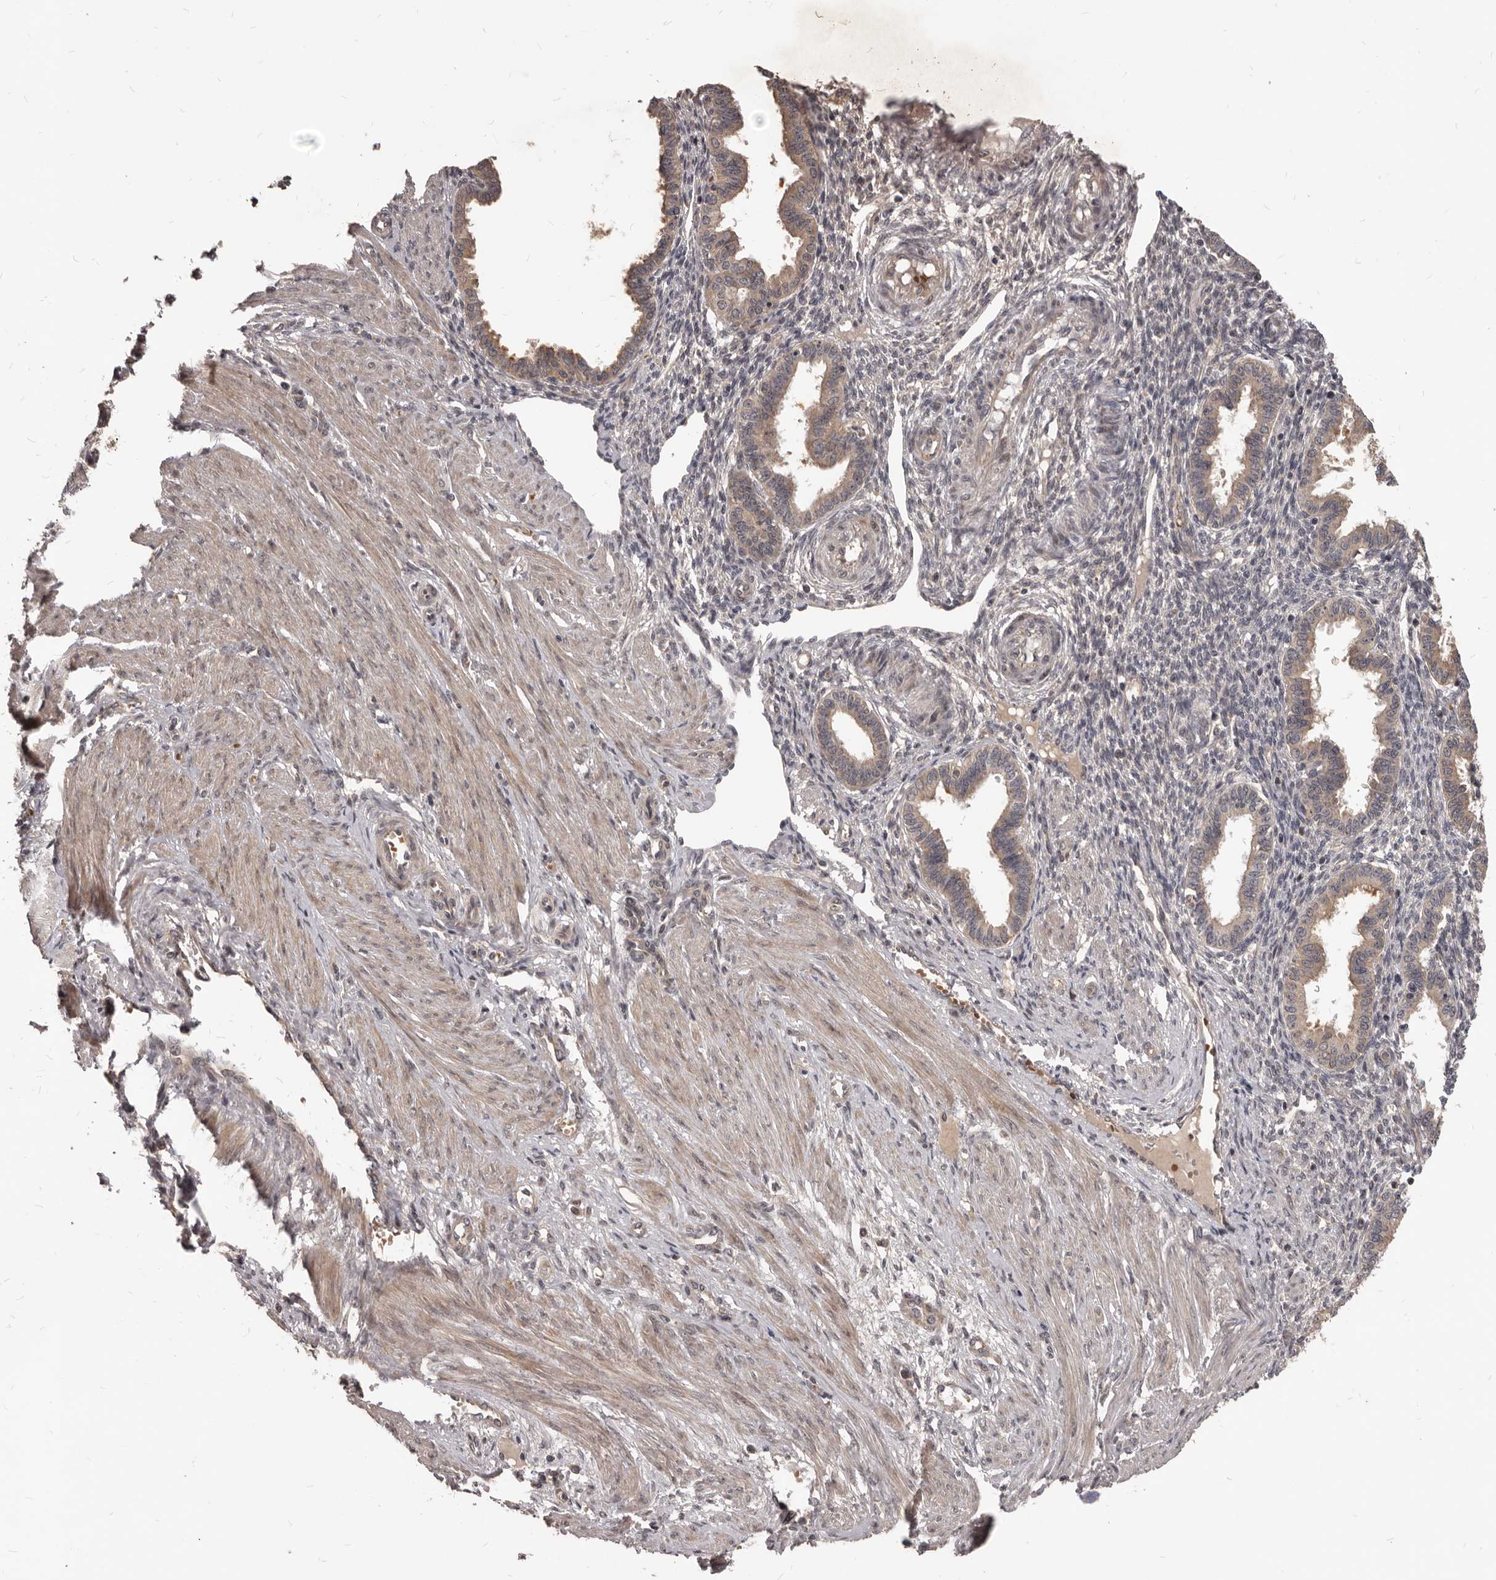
{"staining": {"intensity": "negative", "quantity": "none", "location": "none"}, "tissue": "endometrium", "cell_type": "Cells in endometrial stroma", "image_type": "normal", "snomed": [{"axis": "morphology", "description": "Normal tissue, NOS"}, {"axis": "topography", "description": "Endometrium"}], "caption": "An IHC photomicrograph of normal endometrium is shown. There is no staining in cells in endometrial stroma of endometrium. (DAB (3,3'-diaminobenzidine) immunohistochemistry (IHC) with hematoxylin counter stain).", "gene": "GABPB2", "patient": {"sex": "female", "age": 33}}